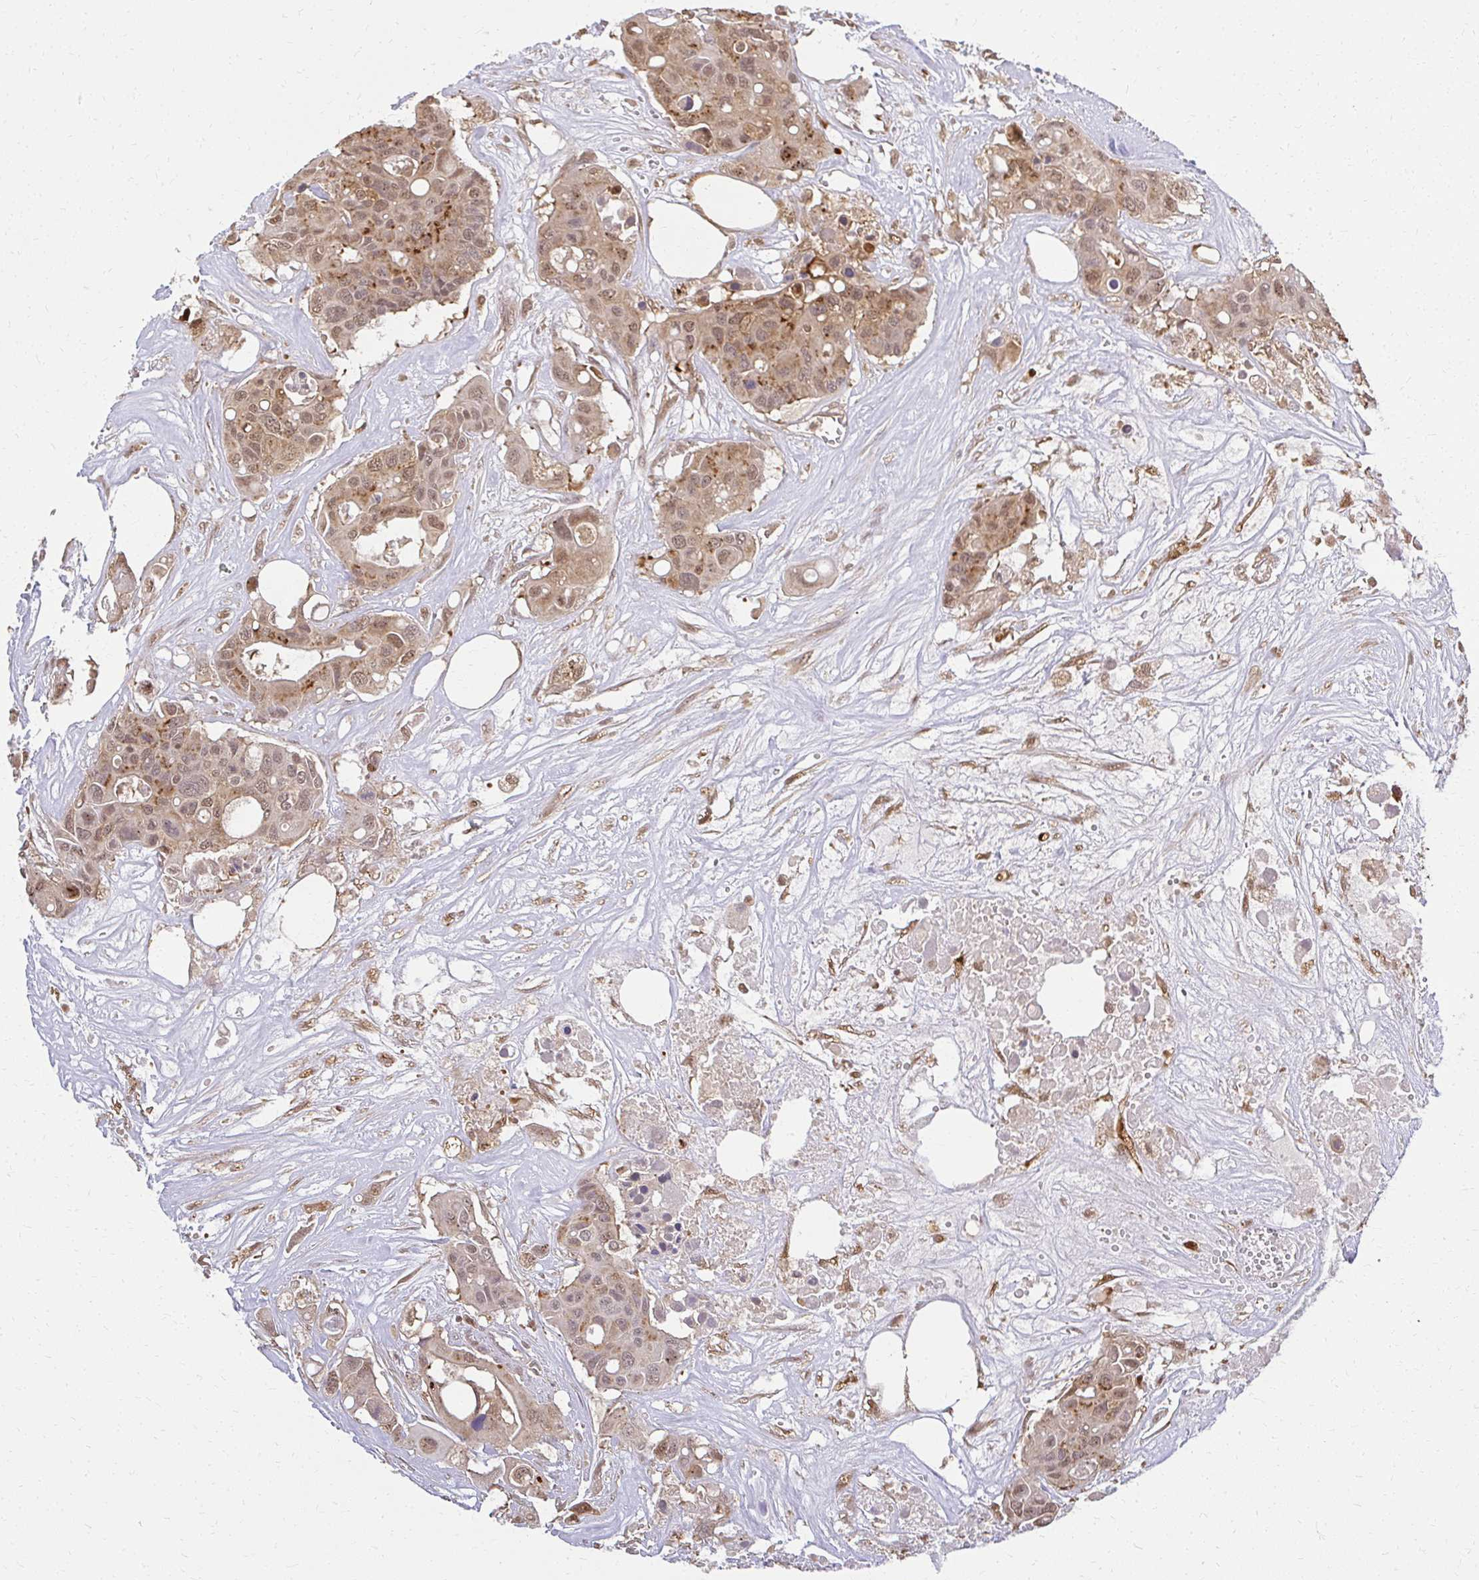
{"staining": {"intensity": "moderate", "quantity": "25%-75%", "location": "nuclear"}, "tissue": "colorectal cancer", "cell_type": "Tumor cells", "image_type": "cancer", "snomed": [{"axis": "morphology", "description": "Adenocarcinoma, NOS"}, {"axis": "topography", "description": "Colon"}], "caption": "Protein positivity by immunohistochemistry displays moderate nuclear staining in about 25%-75% of tumor cells in adenocarcinoma (colorectal). (brown staining indicates protein expression, while blue staining denotes nuclei).", "gene": "LARS2", "patient": {"sex": "male", "age": 77}}